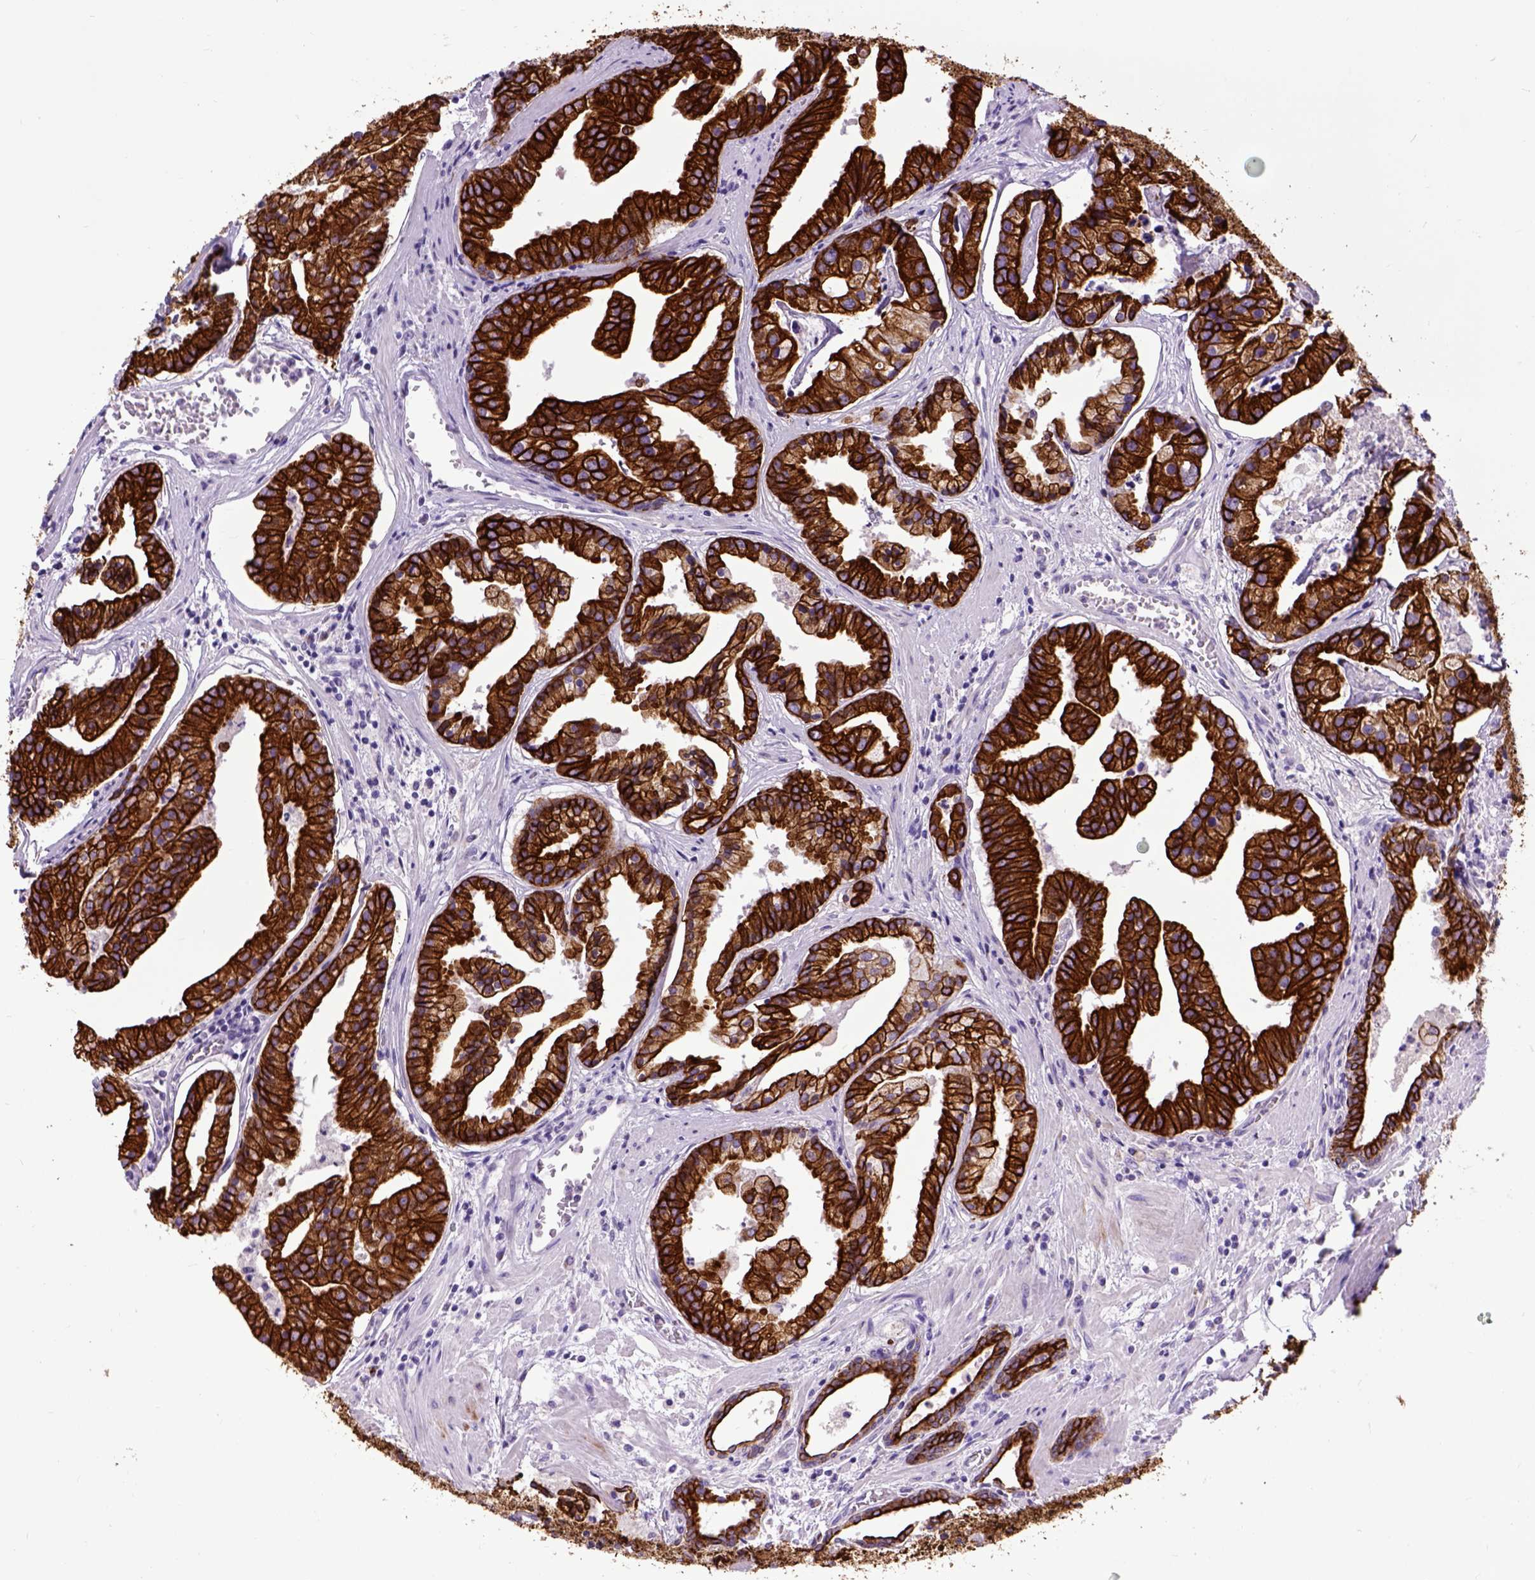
{"staining": {"intensity": "strong", "quantity": ">75%", "location": "cytoplasmic/membranous"}, "tissue": "prostate cancer", "cell_type": "Tumor cells", "image_type": "cancer", "snomed": [{"axis": "morphology", "description": "Adenocarcinoma, NOS"}, {"axis": "topography", "description": "Prostate and seminal vesicle, NOS"}, {"axis": "topography", "description": "Prostate"}], "caption": "Strong cytoplasmic/membranous expression is identified in approximately >75% of tumor cells in prostate cancer (adenocarcinoma).", "gene": "RAB25", "patient": {"sex": "male", "age": 44}}